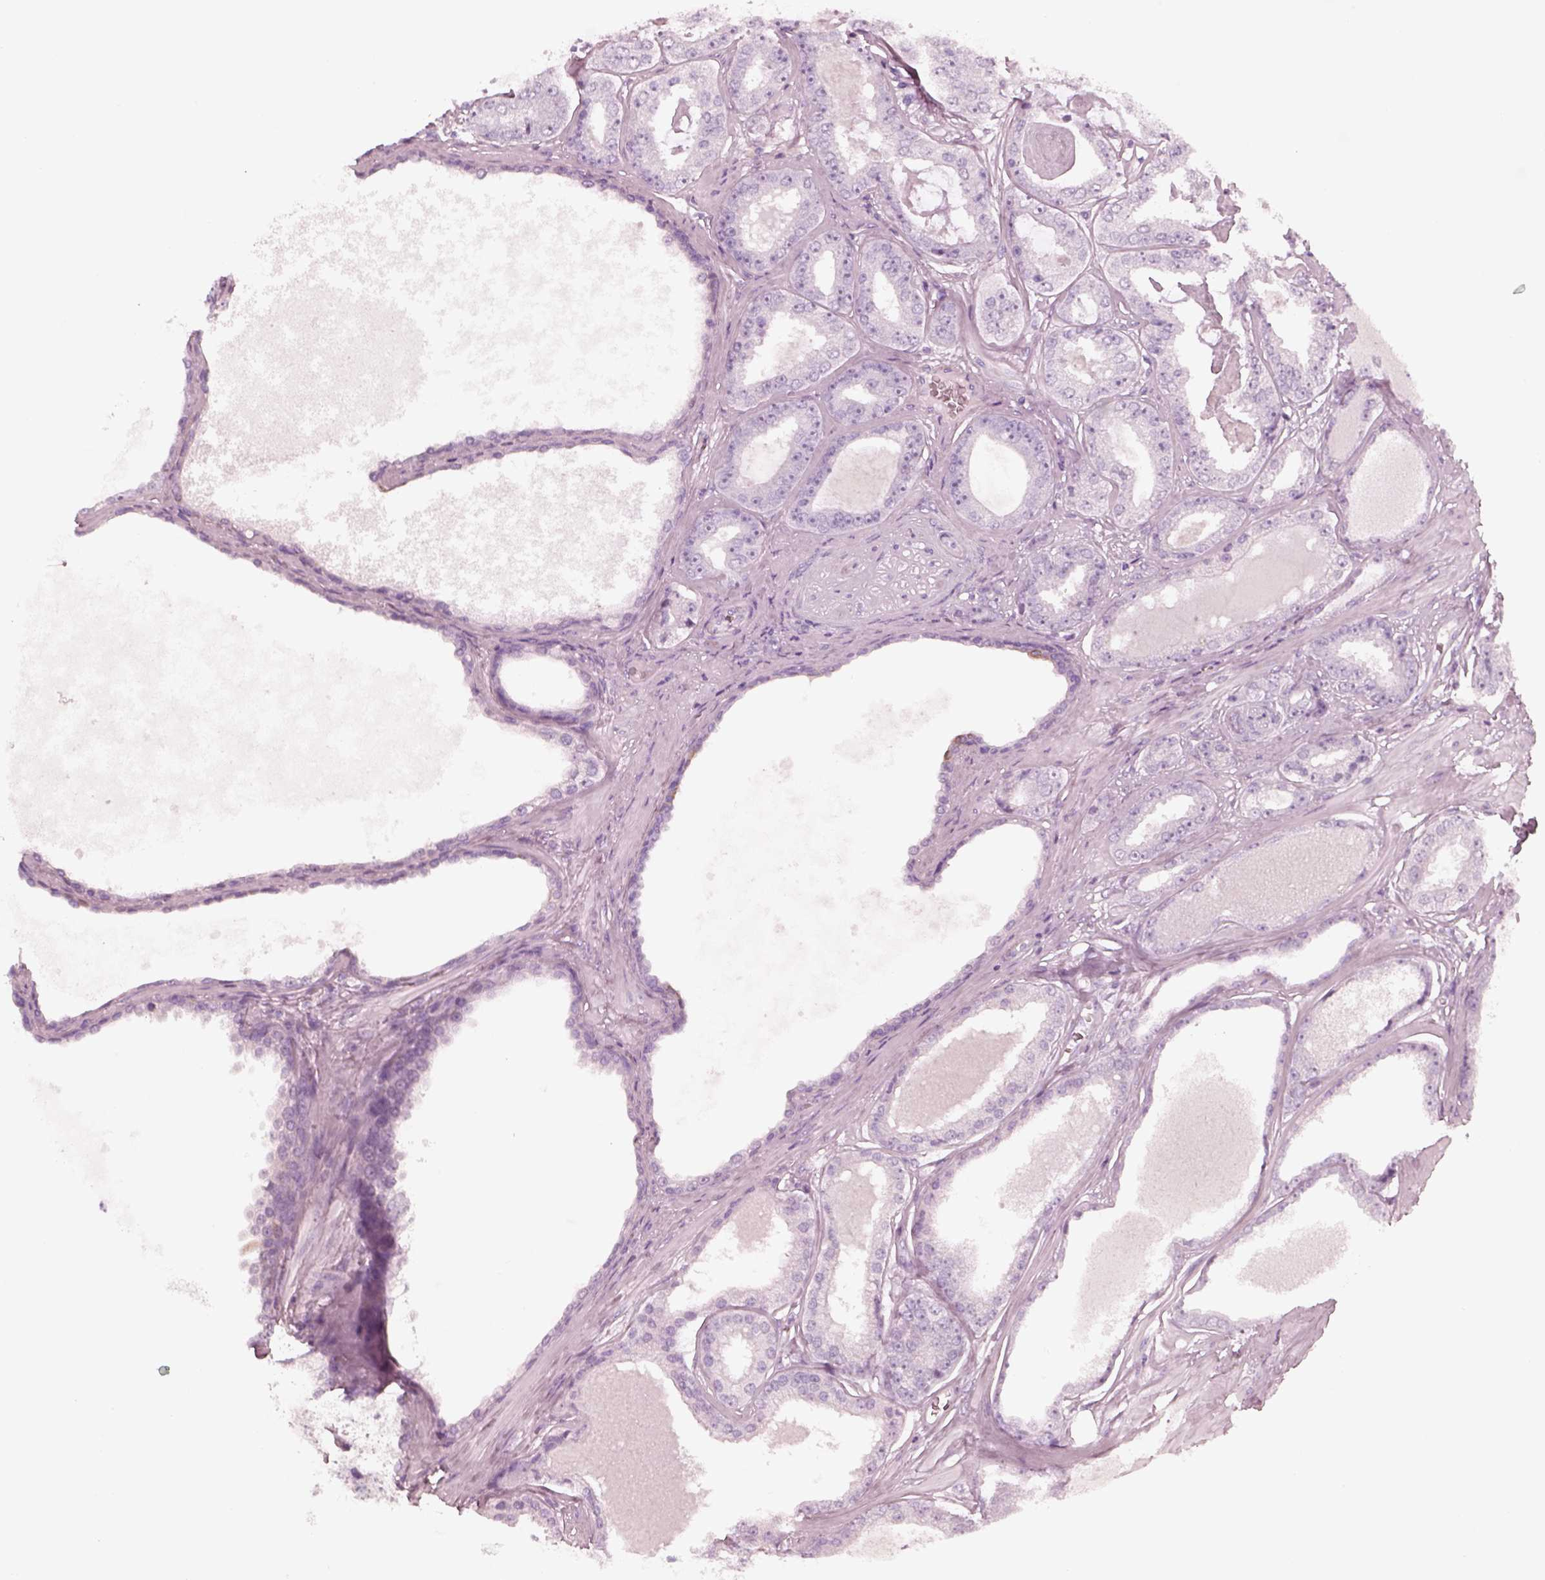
{"staining": {"intensity": "negative", "quantity": "none", "location": "none"}, "tissue": "prostate cancer", "cell_type": "Tumor cells", "image_type": "cancer", "snomed": [{"axis": "morphology", "description": "Adenocarcinoma, NOS"}, {"axis": "topography", "description": "Prostate"}], "caption": "A high-resolution histopathology image shows immunohistochemistry (IHC) staining of adenocarcinoma (prostate), which exhibits no significant staining in tumor cells.", "gene": "PON3", "patient": {"sex": "male", "age": 64}}